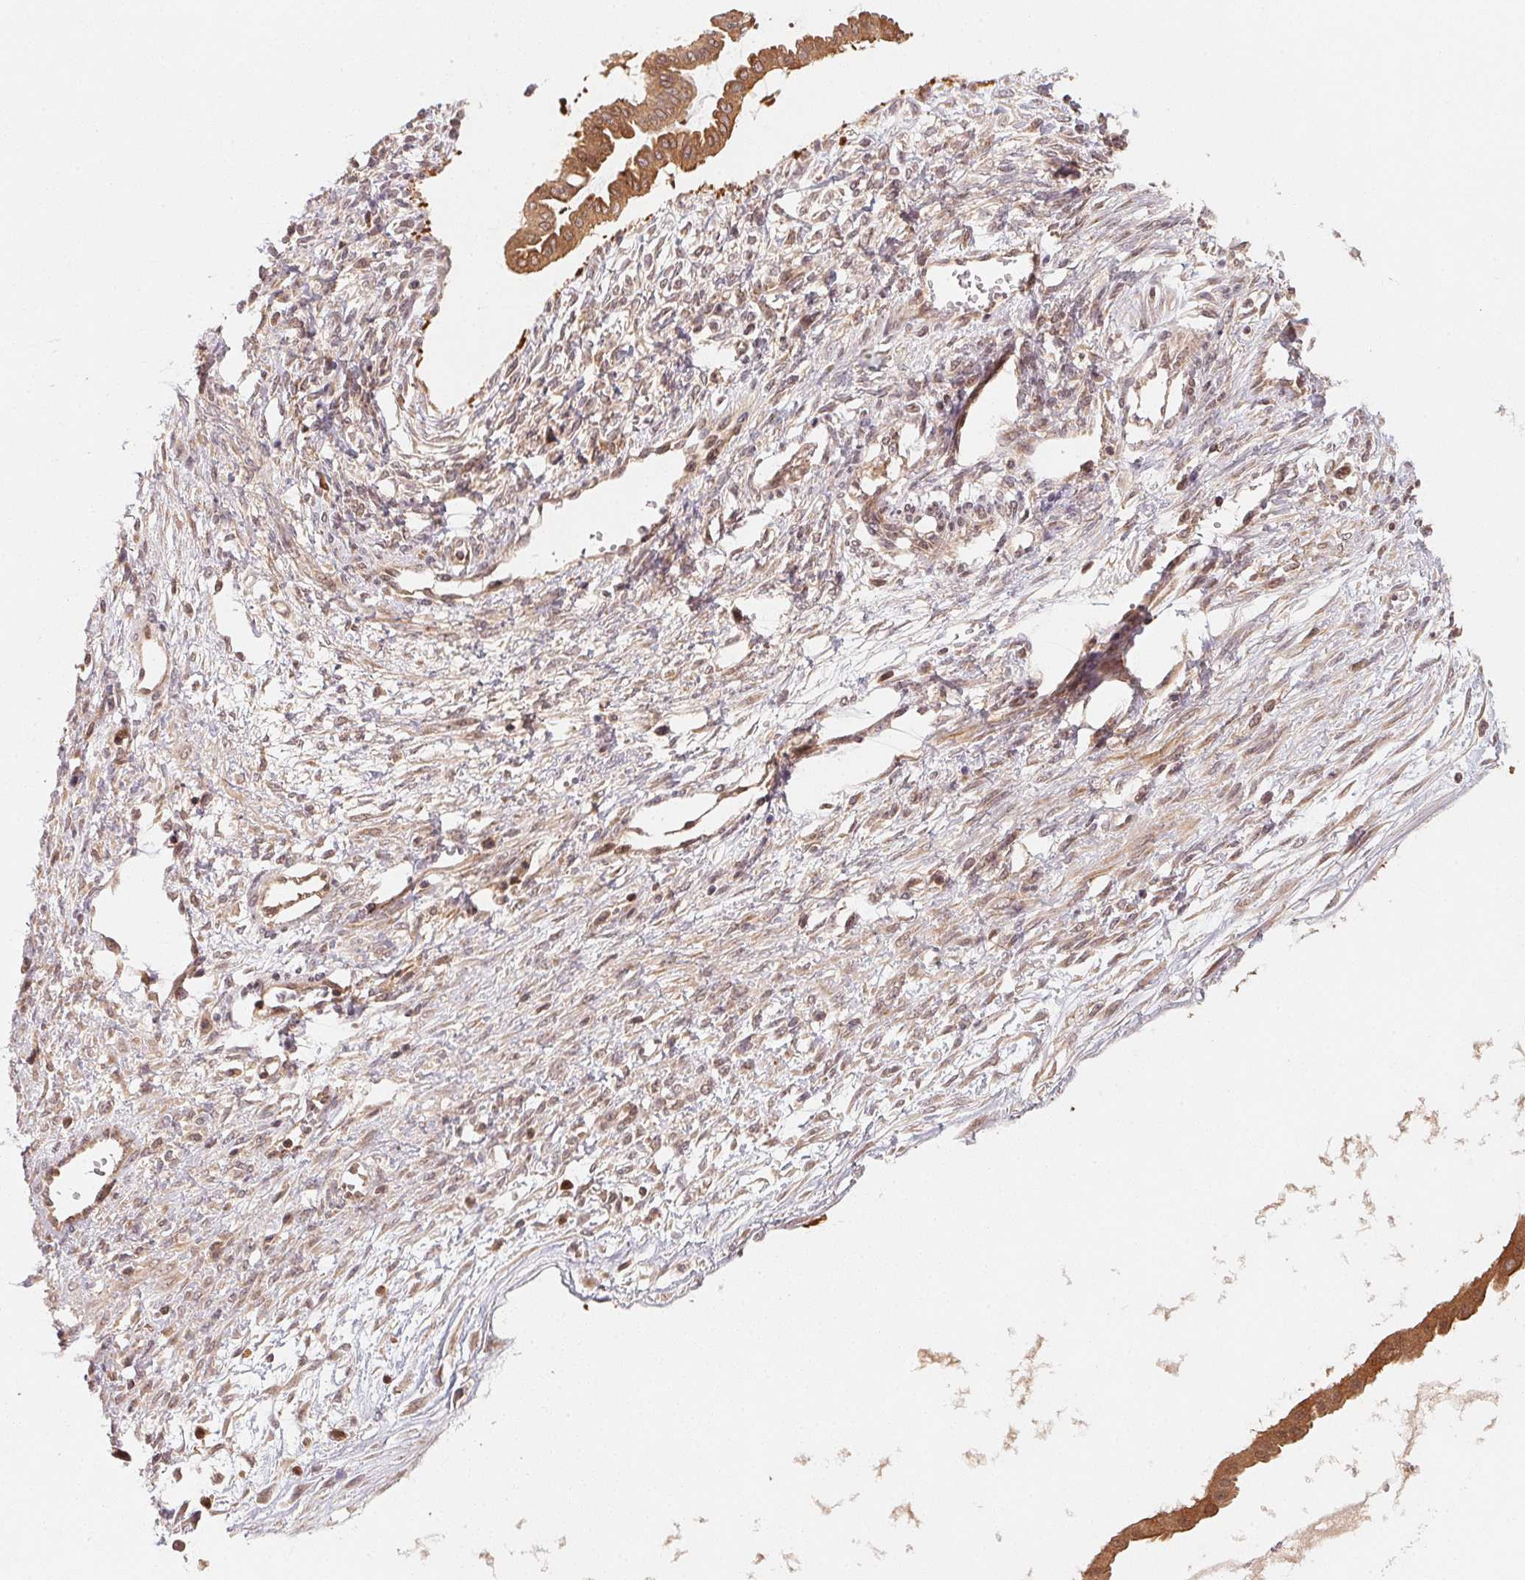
{"staining": {"intensity": "moderate", "quantity": ">75%", "location": "cytoplasmic/membranous,nuclear"}, "tissue": "ovarian cancer", "cell_type": "Tumor cells", "image_type": "cancer", "snomed": [{"axis": "morphology", "description": "Cystadenocarcinoma, mucinous, NOS"}, {"axis": "topography", "description": "Ovary"}], "caption": "Mucinous cystadenocarcinoma (ovarian) stained with DAB (3,3'-diaminobenzidine) immunohistochemistry (IHC) displays medium levels of moderate cytoplasmic/membranous and nuclear positivity in approximately >75% of tumor cells.", "gene": "CCDC102B", "patient": {"sex": "female", "age": 73}}